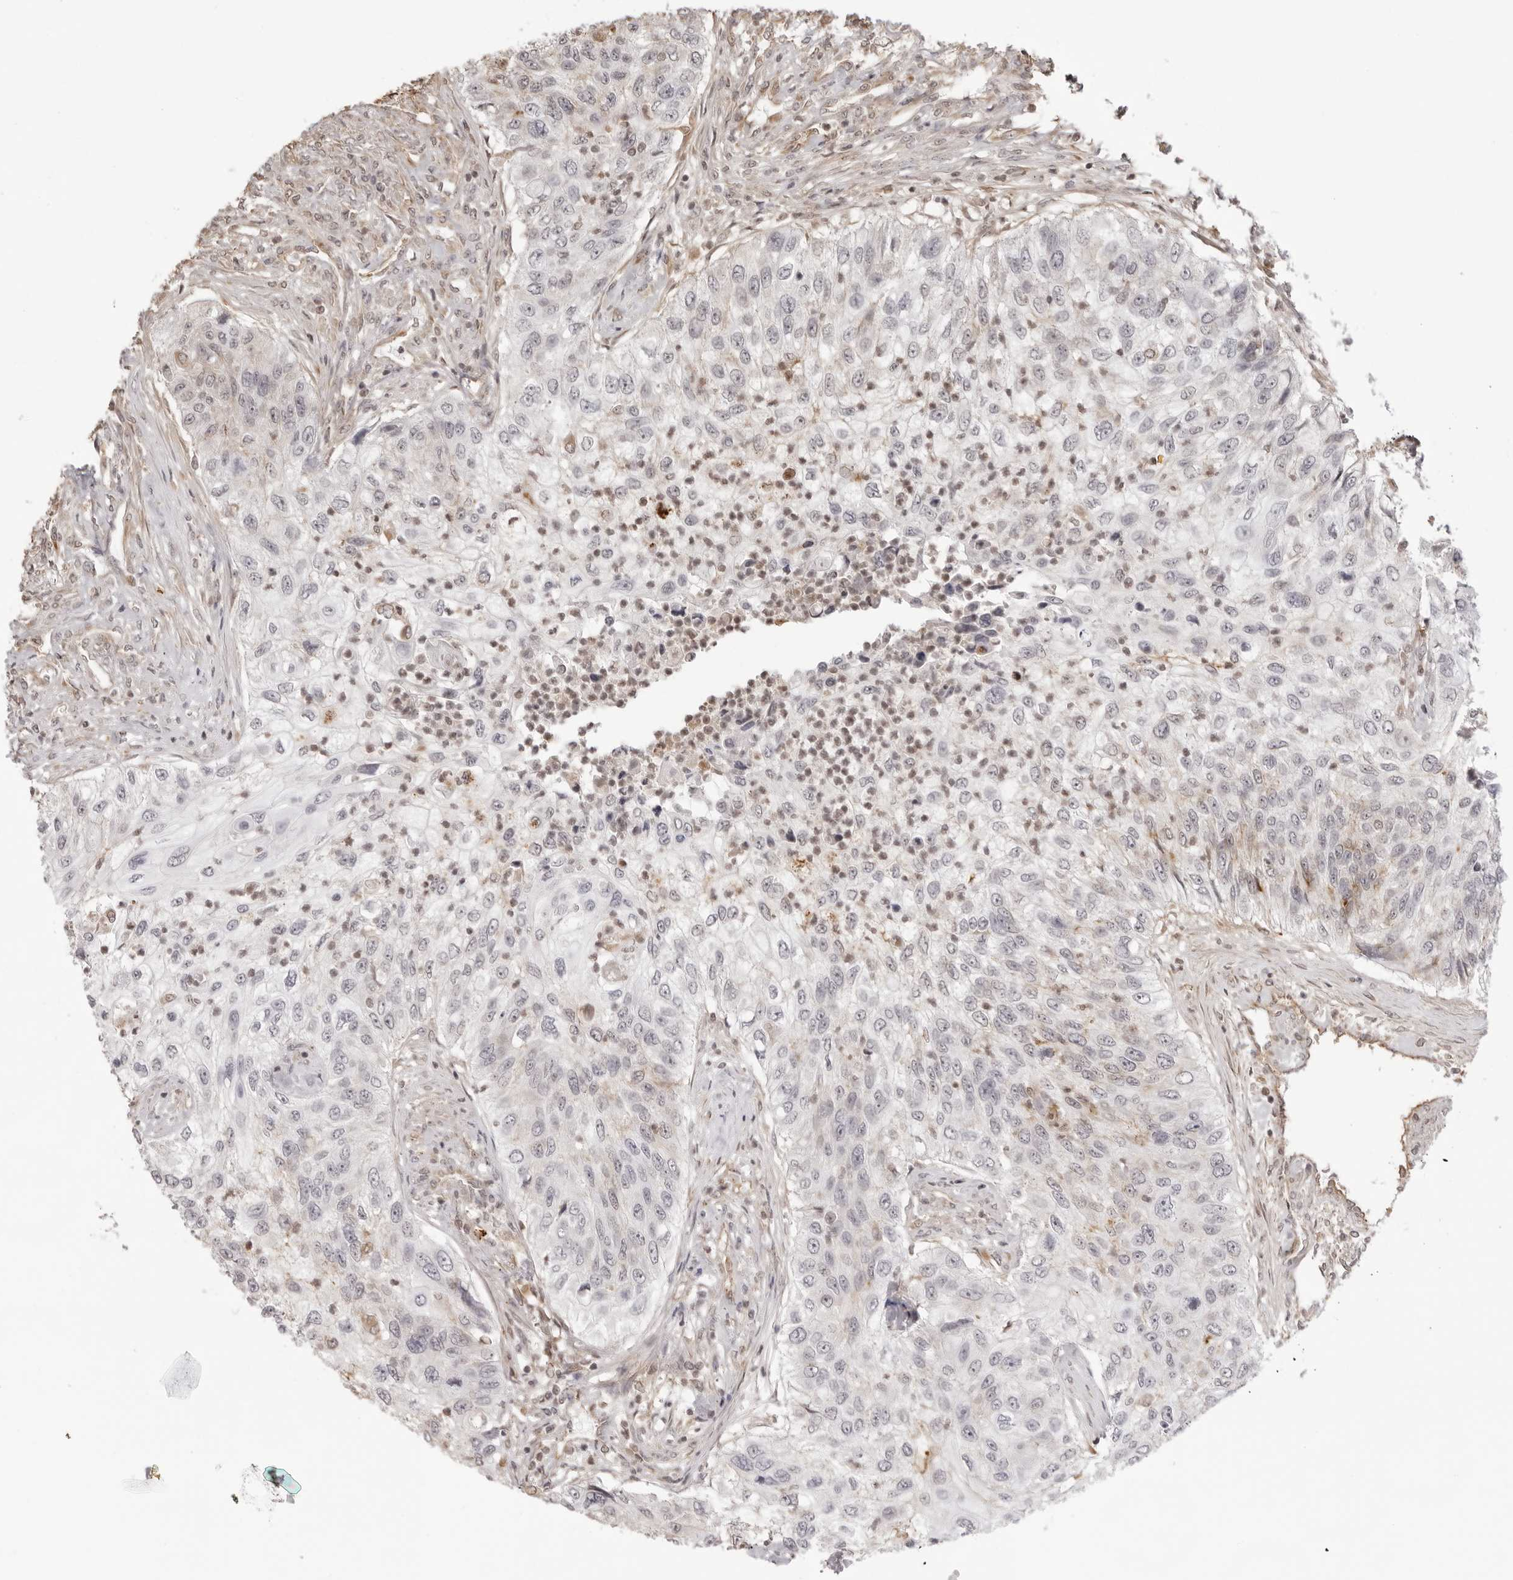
{"staining": {"intensity": "negative", "quantity": "none", "location": "none"}, "tissue": "urothelial cancer", "cell_type": "Tumor cells", "image_type": "cancer", "snomed": [{"axis": "morphology", "description": "Urothelial carcinoma, High grade"}, {"axis": "topography", "description": "Urinary bladder"}], "caption": "Immunohistochemistry histopathology image of urothelial cancer stained for a protein (brown), which shows no staining in tumor cells. (Immunohistochemistry (ihc), brightfield microscopy, high magnification).", "gene": "DYNLT5", "patient": {"sex": "female", "age": 60}}